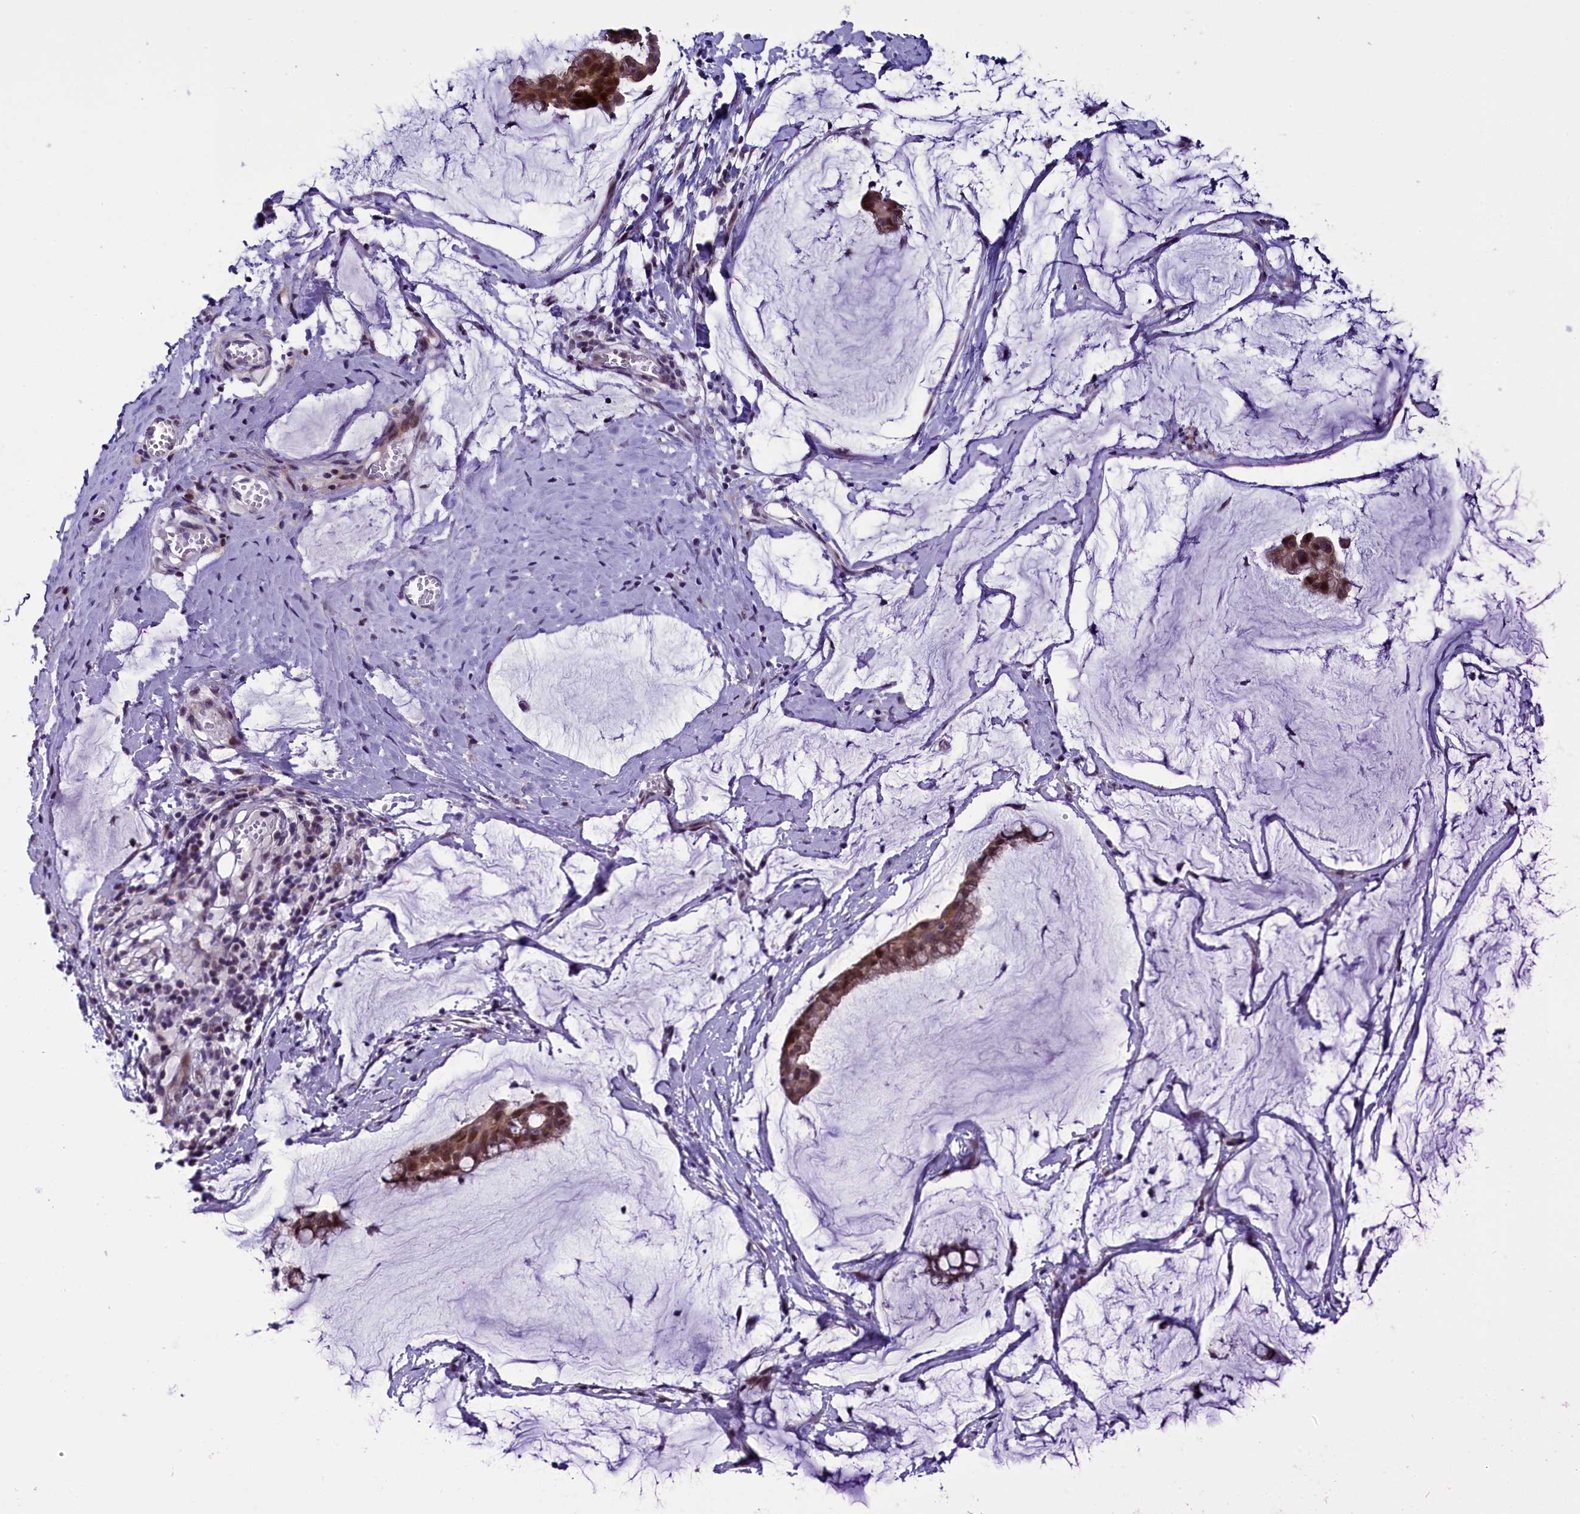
{"staining": {"intensity": "moderate", "quantity": ">75%", "location": "cytoplasmic/membranous,nuclear"}, "tissue": "ovarian cancer", "cell_type": "Tumor cells", "image_type": "cancer", "snomed": [{"axis": "morphology", "description": "Cystadenocarcinoma, mucinous, NOS"}, {"axis": "topography", "description": "Ovary"}], "caption": "Immunohistochemistry (IHC) photomicrograph of human ovarian cancer stained for a protein (brown), which shows medium levels of moderate cytoplasmic/membranous and nuclear staining in about >75% of tumor cells.", "gene": "CCDC106", "patient": {"sex": "female", "age": 73}}